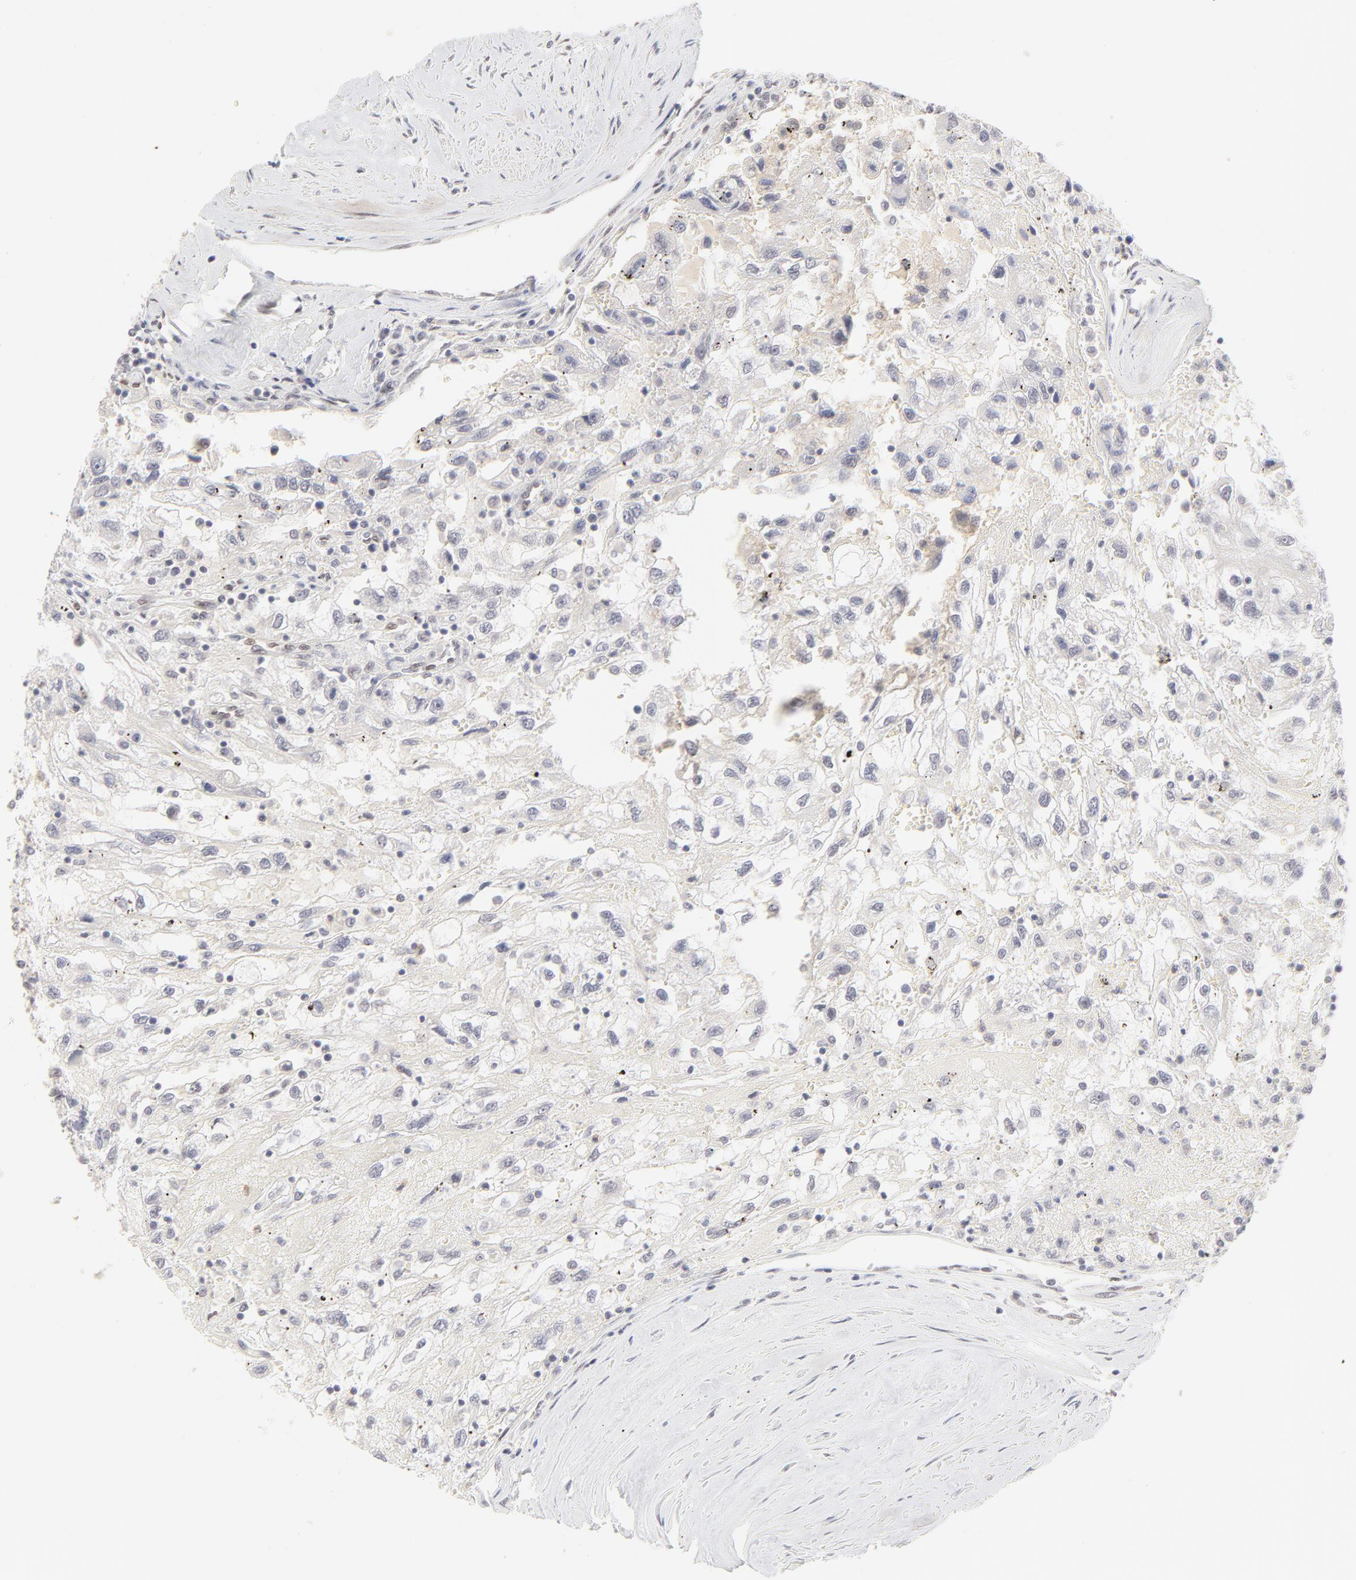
{"staining": {"intensity": "negative", "quantity": "none", "location": "none"}, "tissue": "renal cancer", "cell_type": "Tumor cells", "image_type": "cancer", "snomed": [{"axis": "morphology", "description": "Normal tissue, NOS"}, {"axis": "morphology", "description": "Adenocarcinoma, NOS"}, {"axis": "topography", "description": "Kidney"}], "caption": "Renal cancer (adenocarcinoma) was stained to show a protein in brown. There is no significant expression in tumor cells.", "gene": "PBX3", "patient": {"sex": "male", "age": 71}}